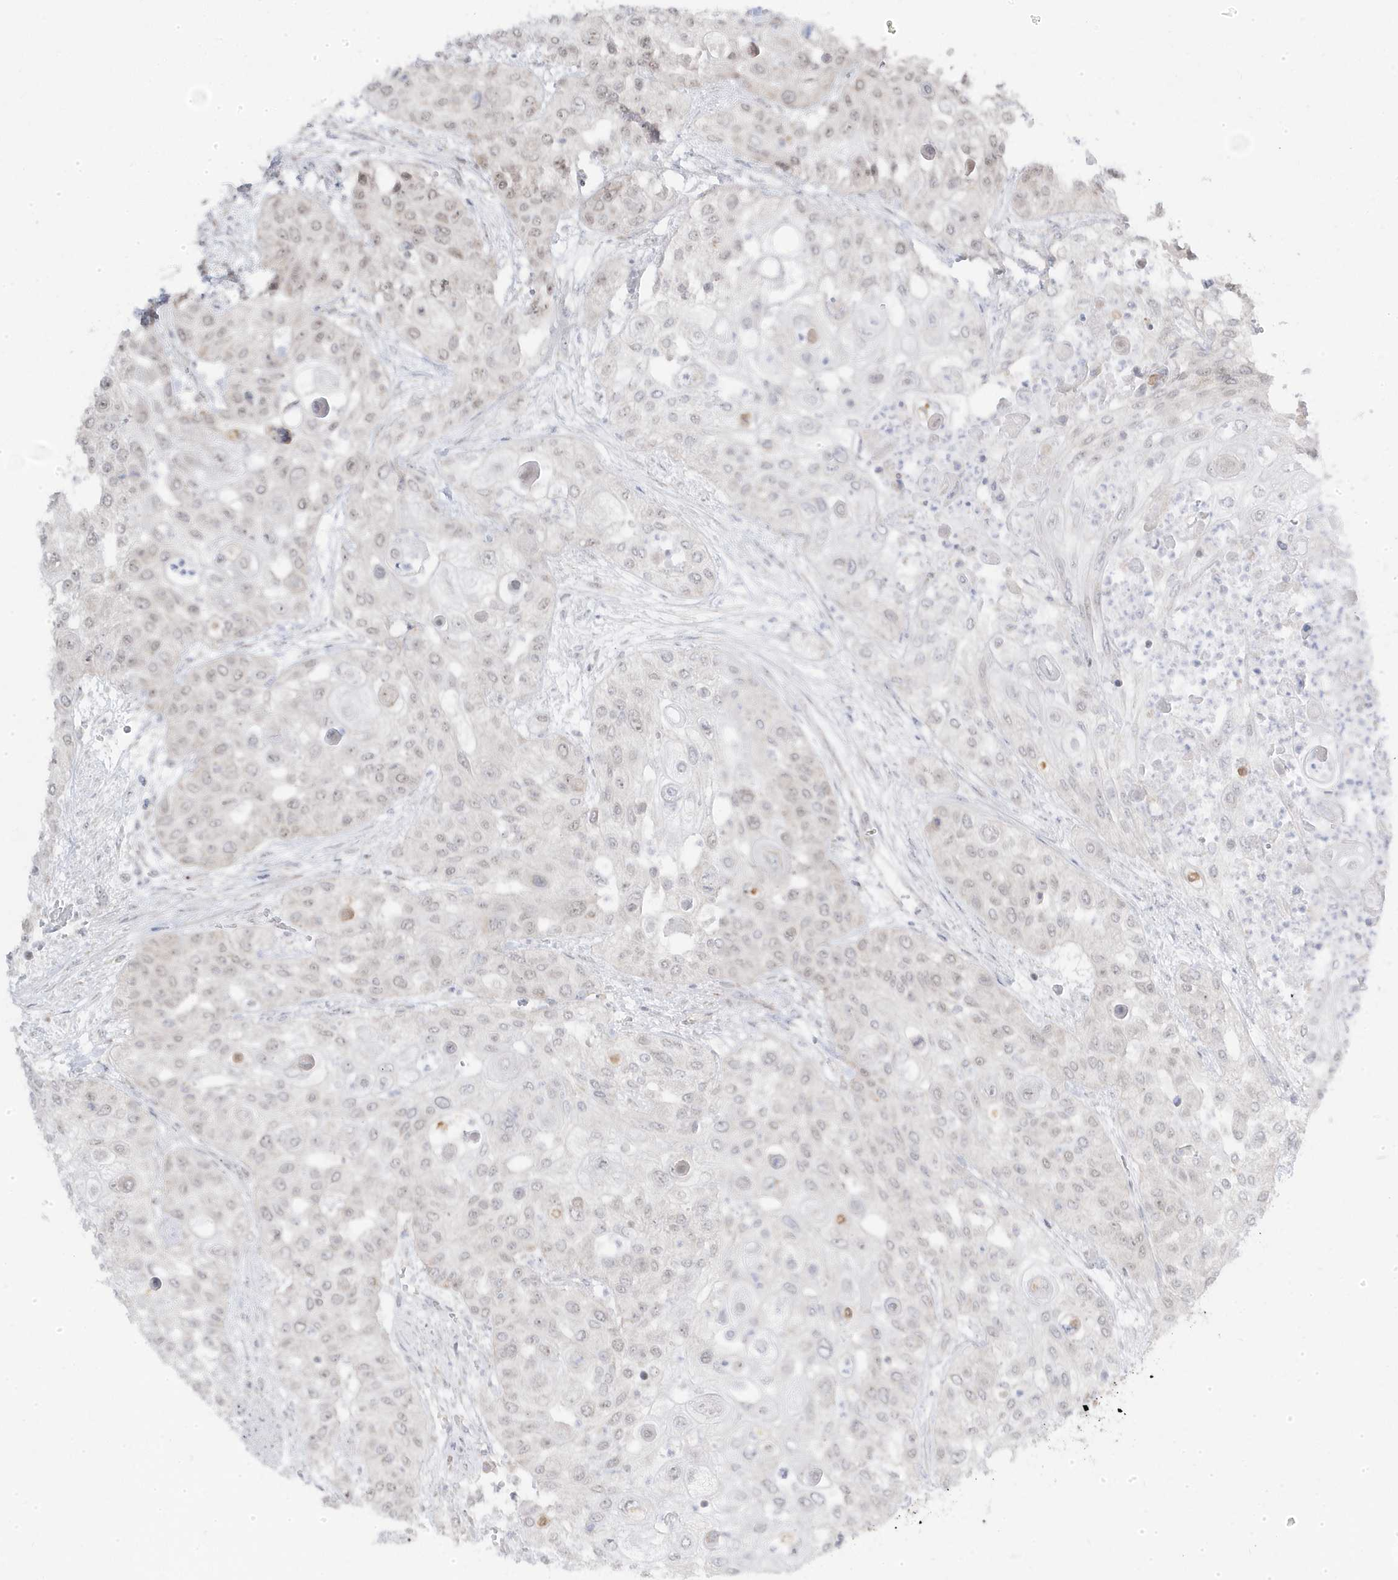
{"staining": {"intensity": "weak", "quantity": "<25%", "location": "nuclear"}, "tissue": "urothelial cancer", "cell_type": "Tumor cells", "image_type": "cancer", "snomed": [{"axis": "morphology", "description": "Urothelial carcinoma, High grade"}, {"axis": "topography", "description": "Urinary bladder"}], "caption": "An IHC image of urothelial cancer is shown. There is no staining in tumor cells of urothelial cancer.", "gene": "TSEN15", "patient": {"sex": "female", "age": 79}}